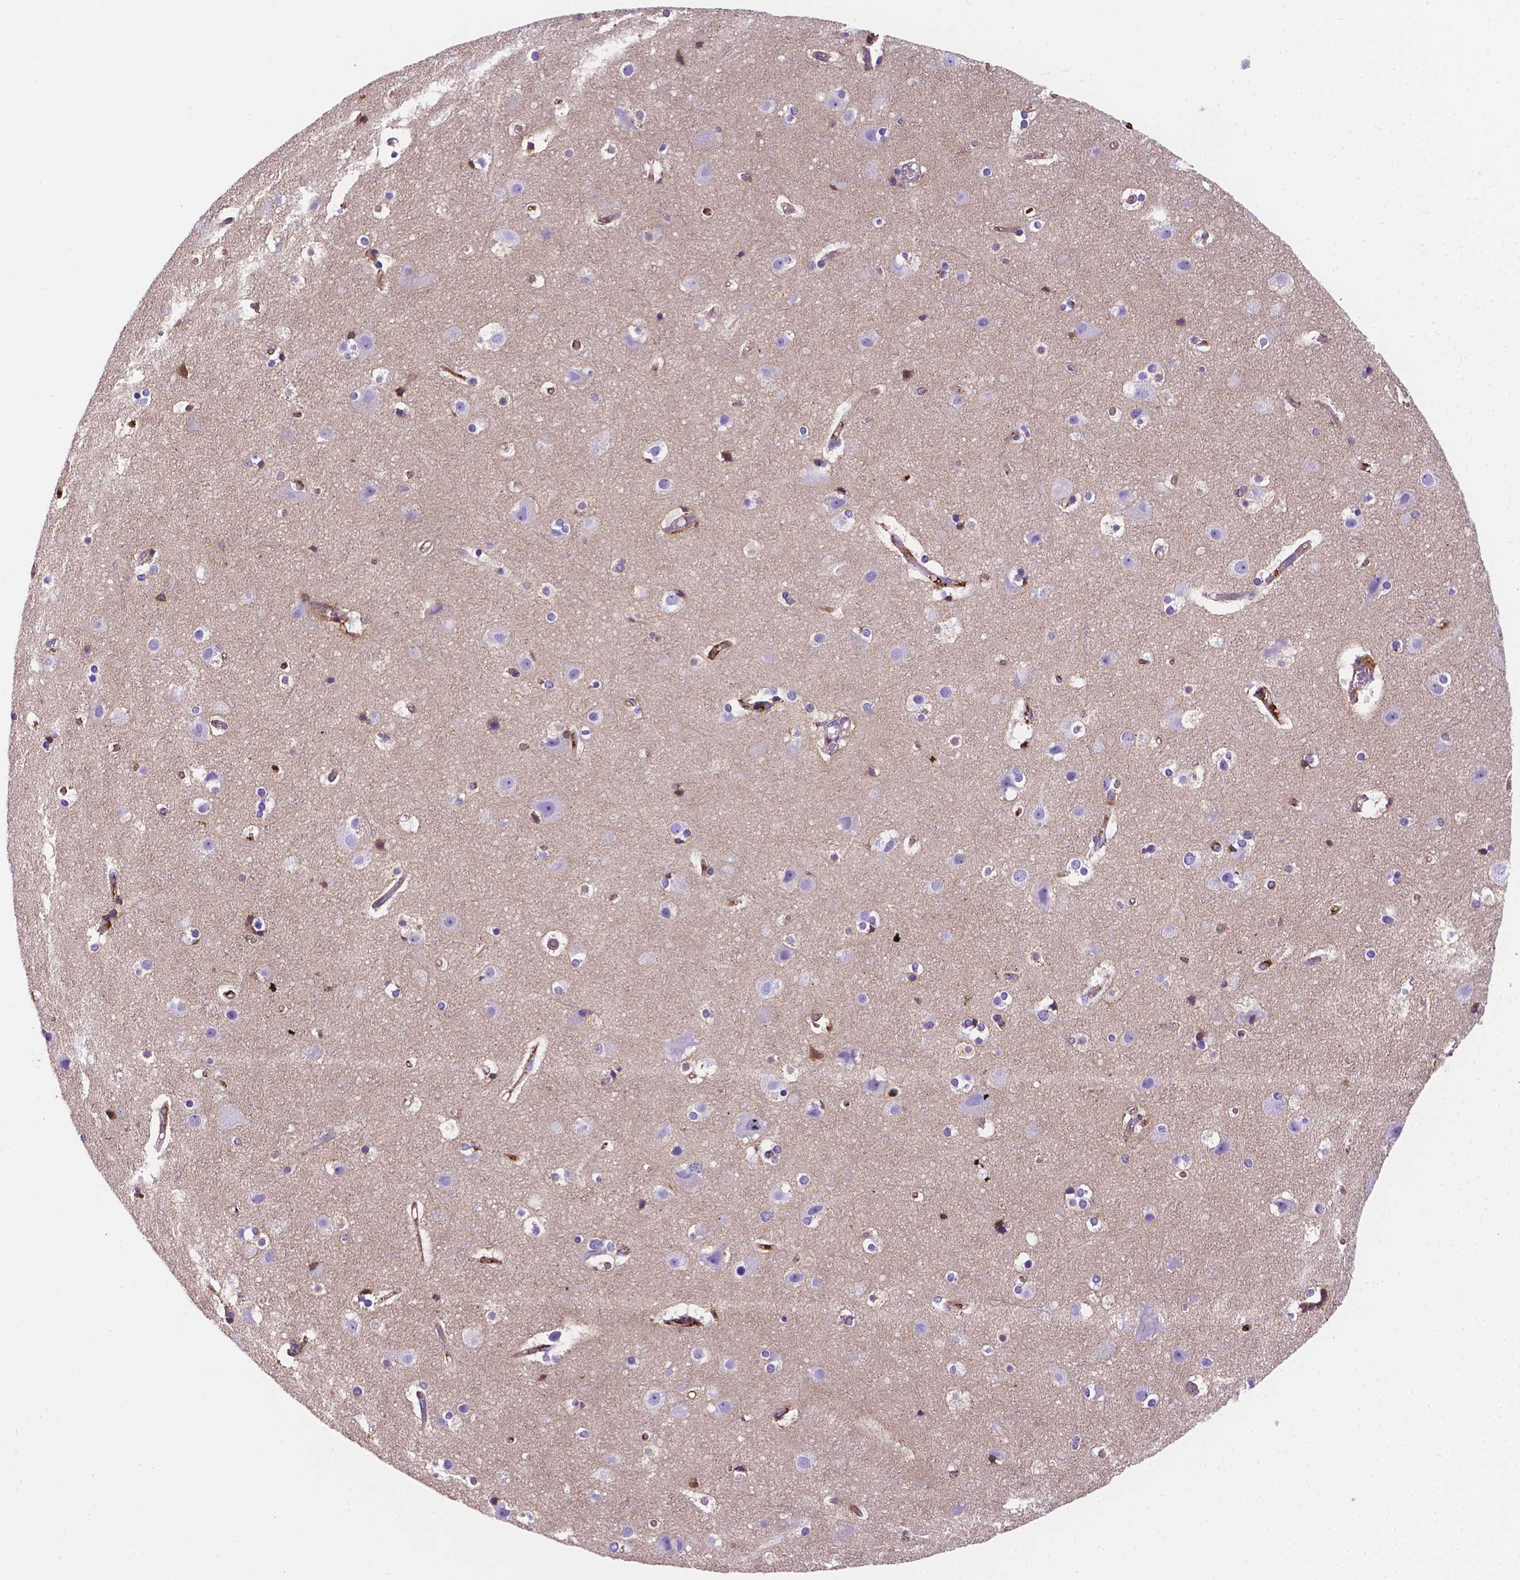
{"staining": {"intensity": "moderate", "quantity": ">75%", "location": "cytoplasmic/membranous"}, "tissue": "cerebral cortex", "cell_type": "Endothelial cells", "image_type": "normal", "snomed": [{"axis": "morphology", "description": "Normal tissue, NOS"}, {"axis": "topography", "description": "Cerebral cortex"}], "caption": "A histopathology image of human cerebral cortex stained for a protein demonstrates moderate cytoplasmic/membranous brown staining in endothelial cells.", "gene": "APOE", "patient": {"sex": "female", "age": 52}}